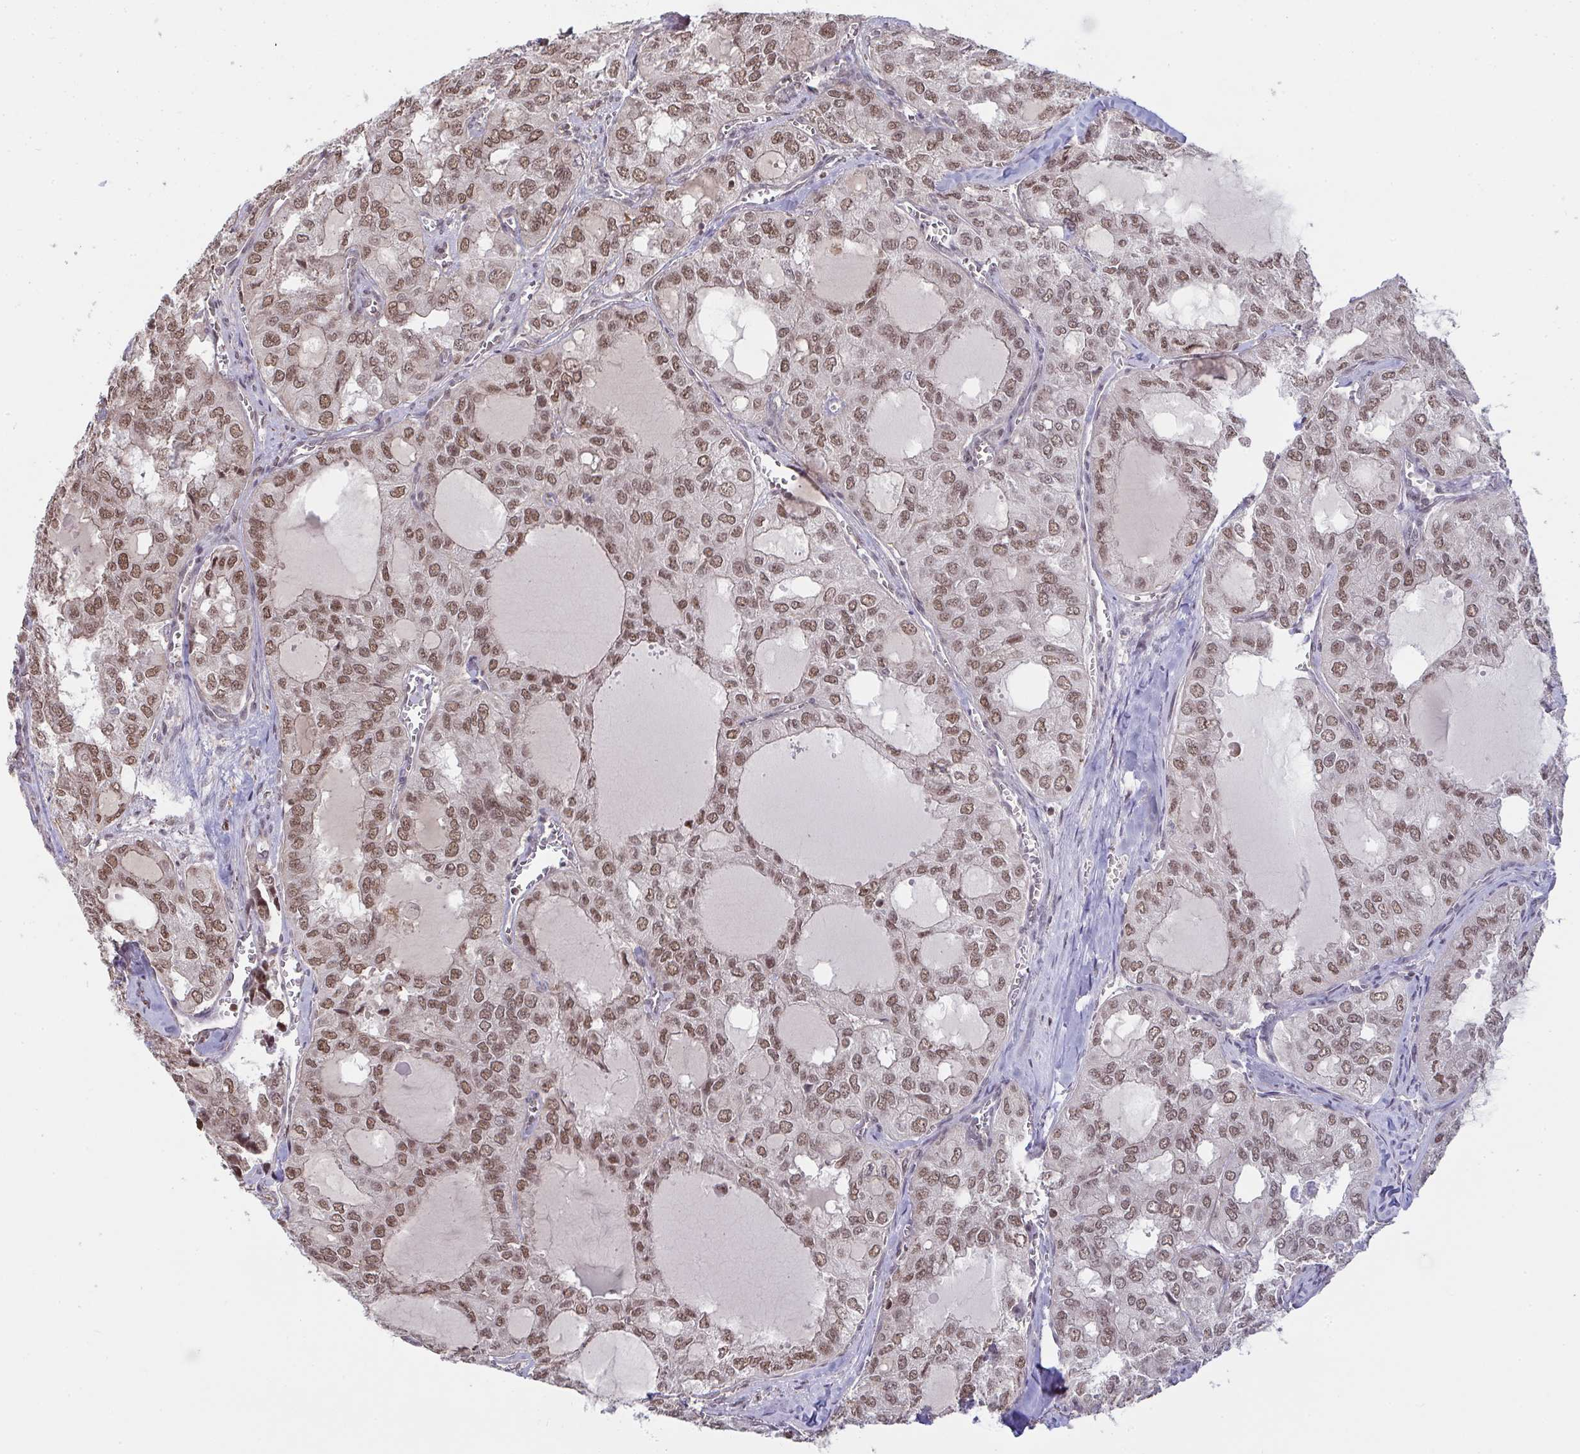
{"staining": {"intensity": "moderate", "quantity": ">75%", "location": "nuclear"}, "tissue": "thyroid cancer", "cell_type": "Tumor cells", "image_type": "cancer", "snomed": [{"axis": "morphology", "description": "Follicular adenoma carcinoma, NOS"}, {"axis": "topography", "description": "Thyroid gland"}], "caption": "Brown immunohistochemical staining in human thyroid cancer (follicular adenoma carcinoma) exhibits moderate nuclear expression in approximately >75% of tumor cells. (Stains: DAB in brown, nuclei in blue, Microscopy: brightfield microscopy at high magnification).", "gene": "SAP30", "patient": {"sex": "male", "age": 75}}